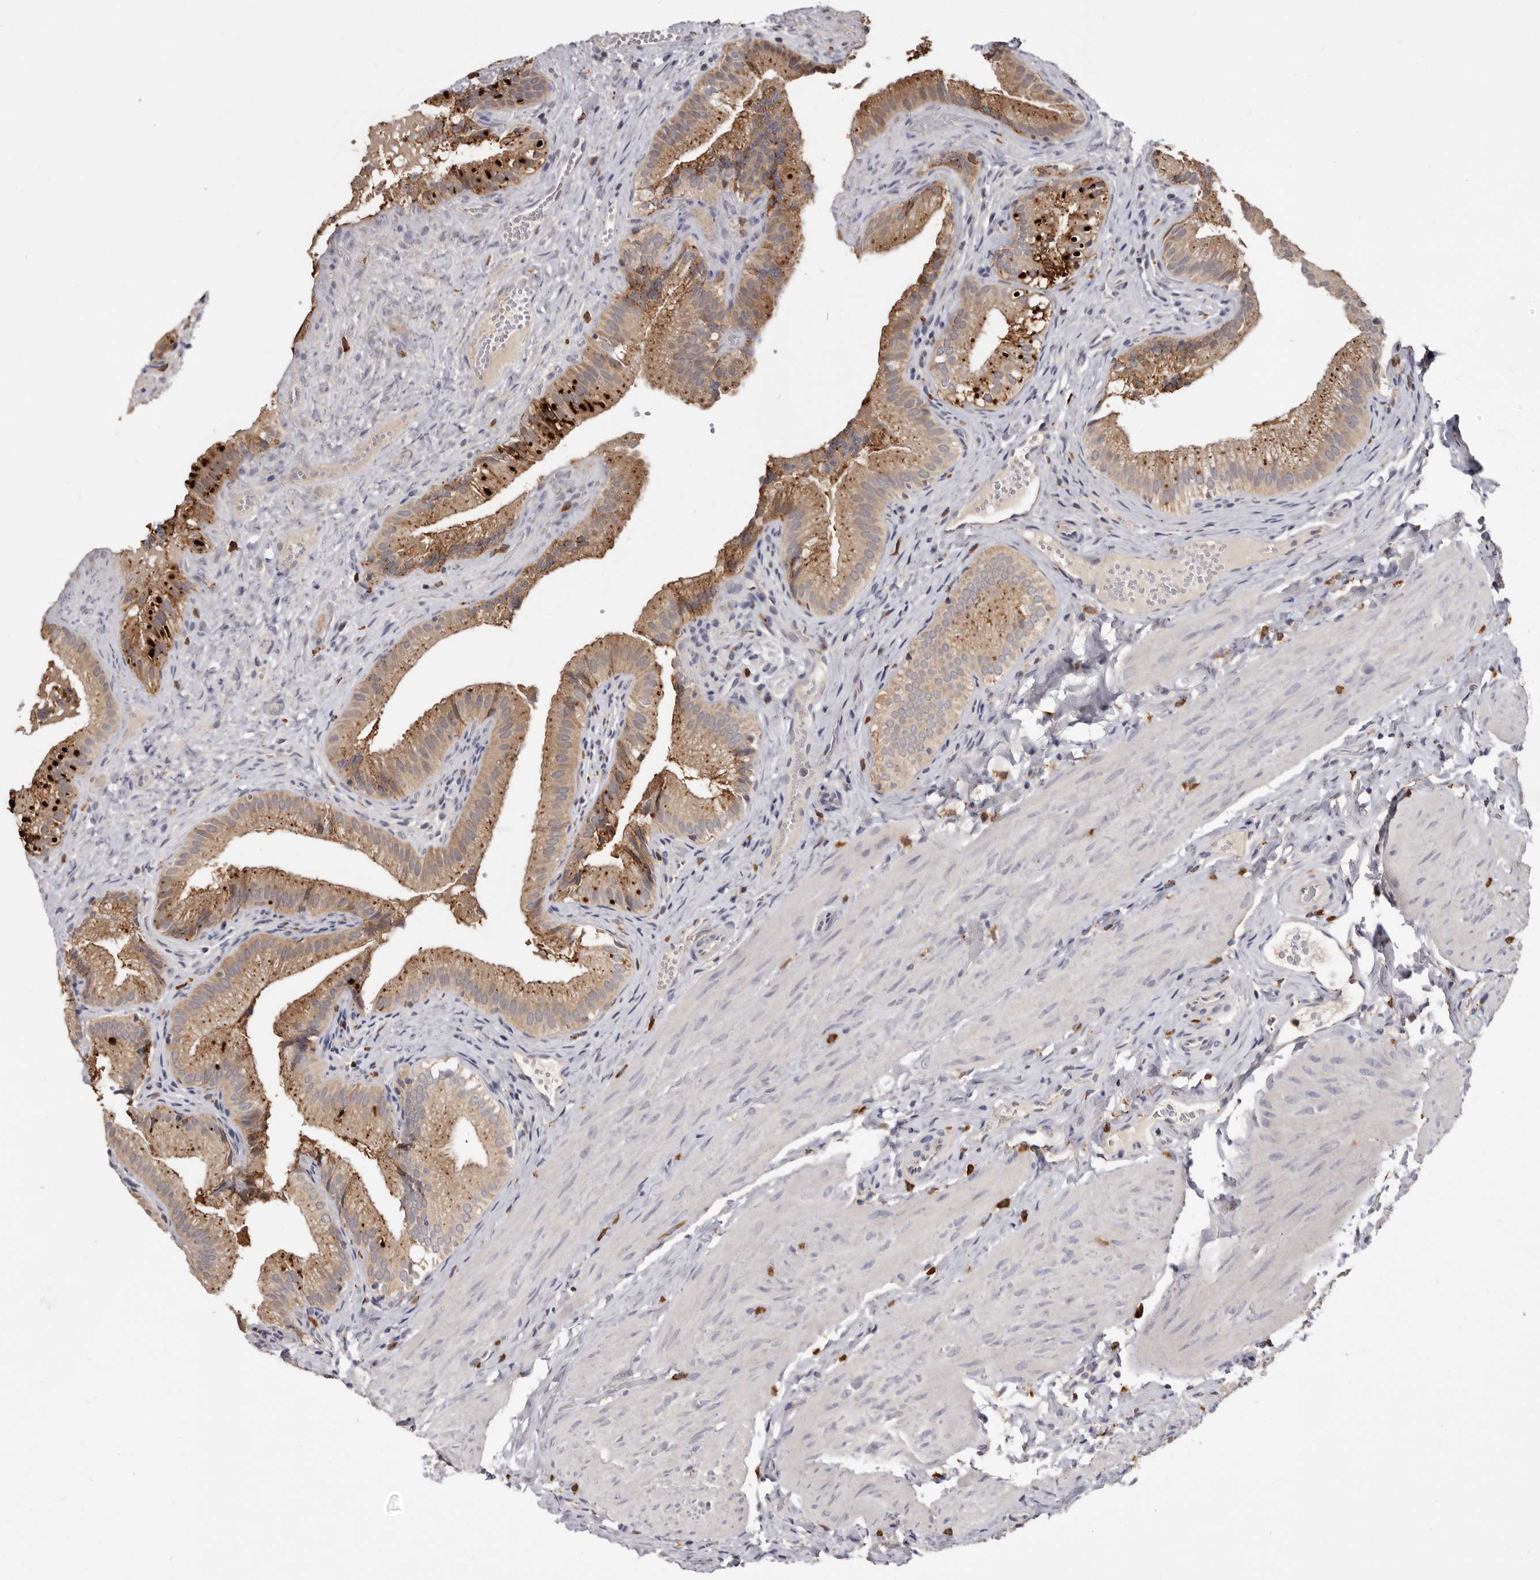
{"staining": {"intensity": "moderate", "quantity": ">75%", "location": "cytoplasmic/membranous"}, "tissue": "gallbladder", "cell_type": "Glandular cells", "image_type": "normal", "snomed": [{"axis": "morphology", "description": "Normal tissue, NOS"}, {"axis": "topography", "description": "Gallbladder"}], "caption": "Immunohistochemical staining of normal human gallbladder reveals medium levels of moderate cytoplasmic/membranous positivity in approximately >75% of glandular cells. Nuclei are stained in blue.", "gene": "DAP", "patient": {"sex": "female", "age": 30}}